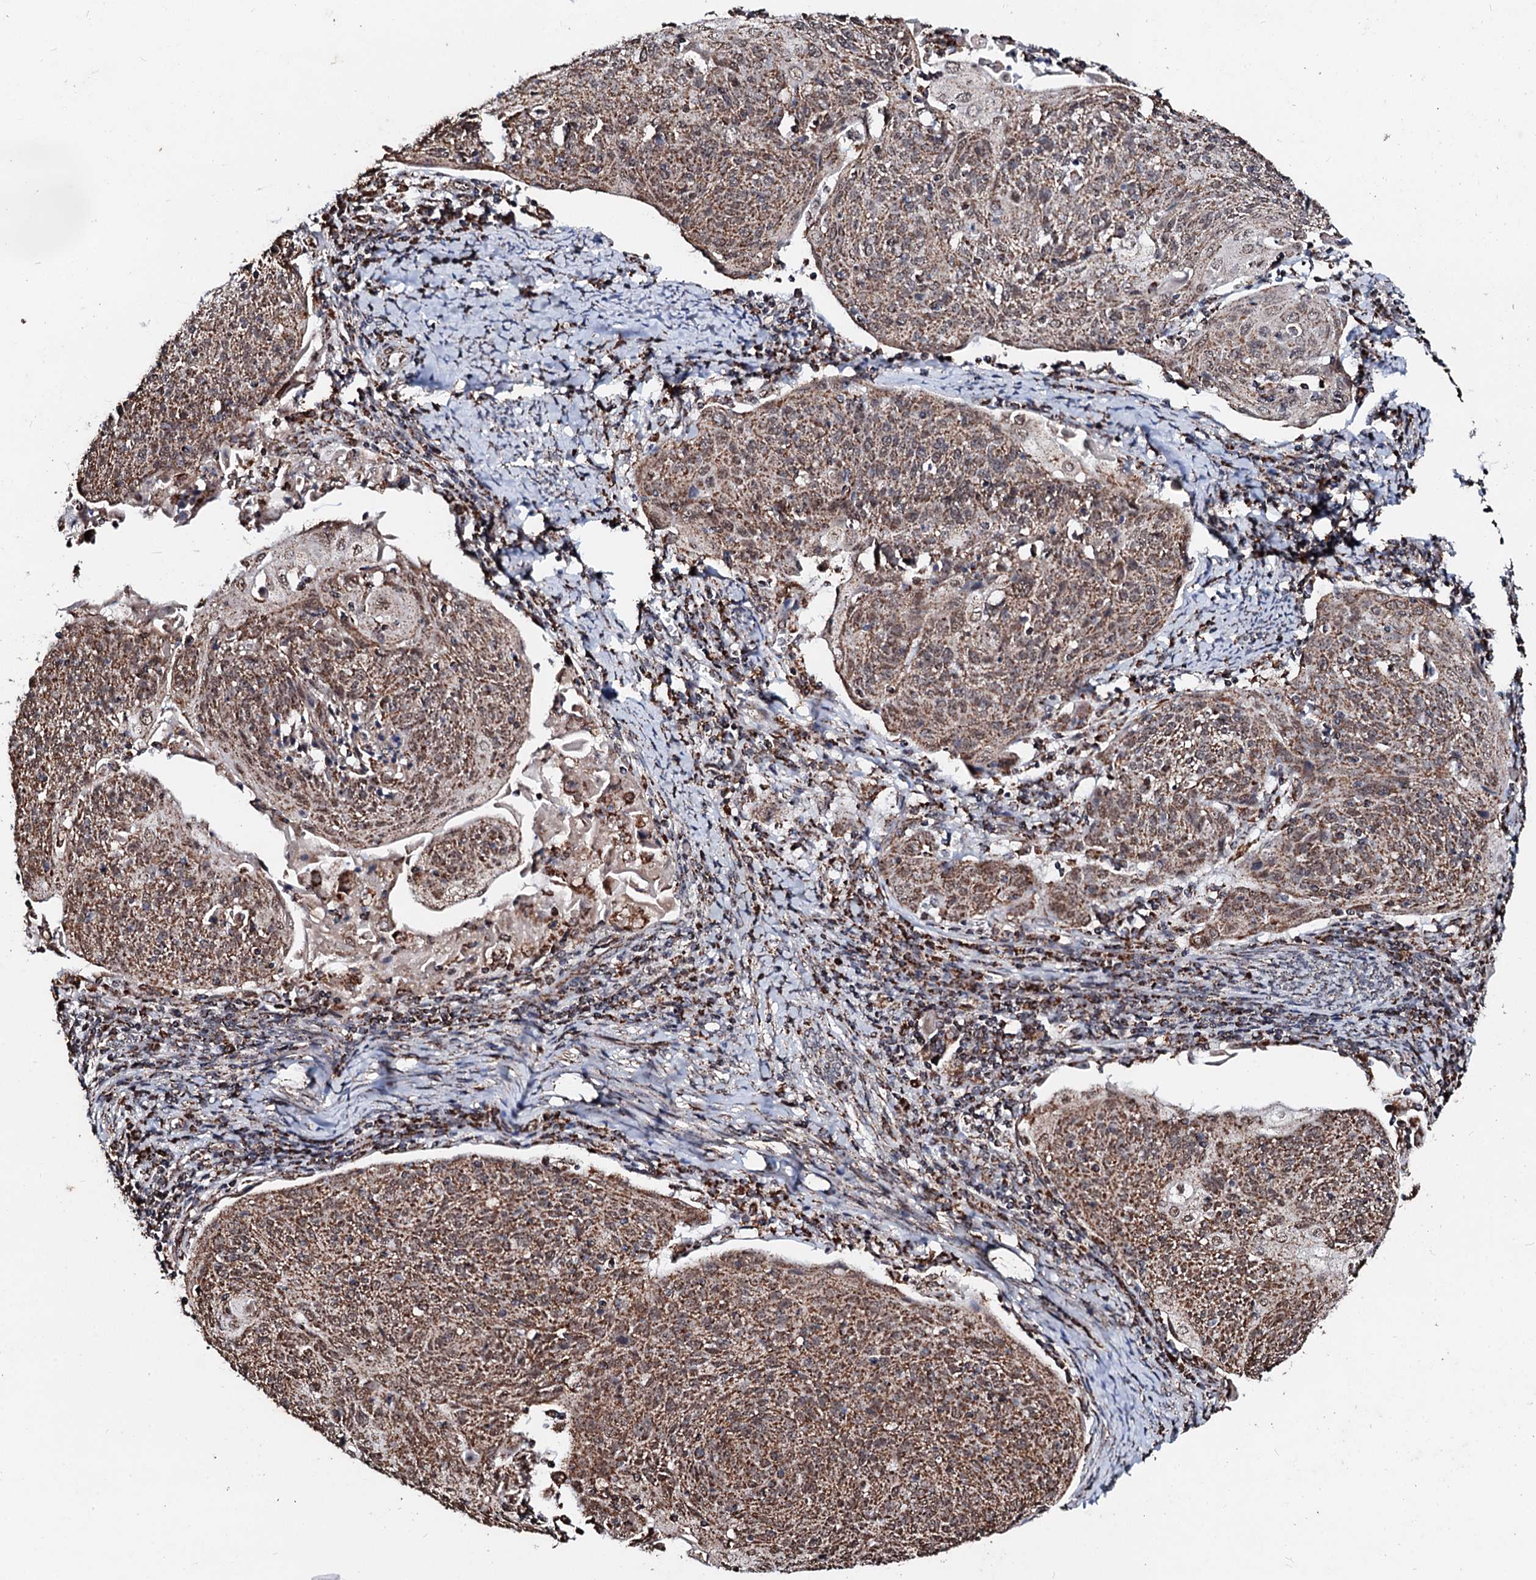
{"staining": {"intensity": "moderate", "quantity": ">75%", "location": "cytoplasmic/membranous"}, "tissue": "cervical cancer", "cell_type": "Tumor cells", "image_type": "cancer", "snomed": [{"axis": "morphology", "description": "Squamous cell carcinoma, NOS"}, {"axis": "topography", "description": "Cervix"}], "caption": "Immunohistochemistry staining of squamous cell carcinoma (cervical), which reveals medium levels of moderate cytoplasmic/membranous expression in approximately >75% of tumor cells indicating moderate cytoplasmic/membranous protein expression. The staining was performed using DAB (brown) for protein detection and nuclei were counterstained in hematoxylin (blue).", "gene": "SECISBP2L", "patient": {"sex": "female", "age": 67}}